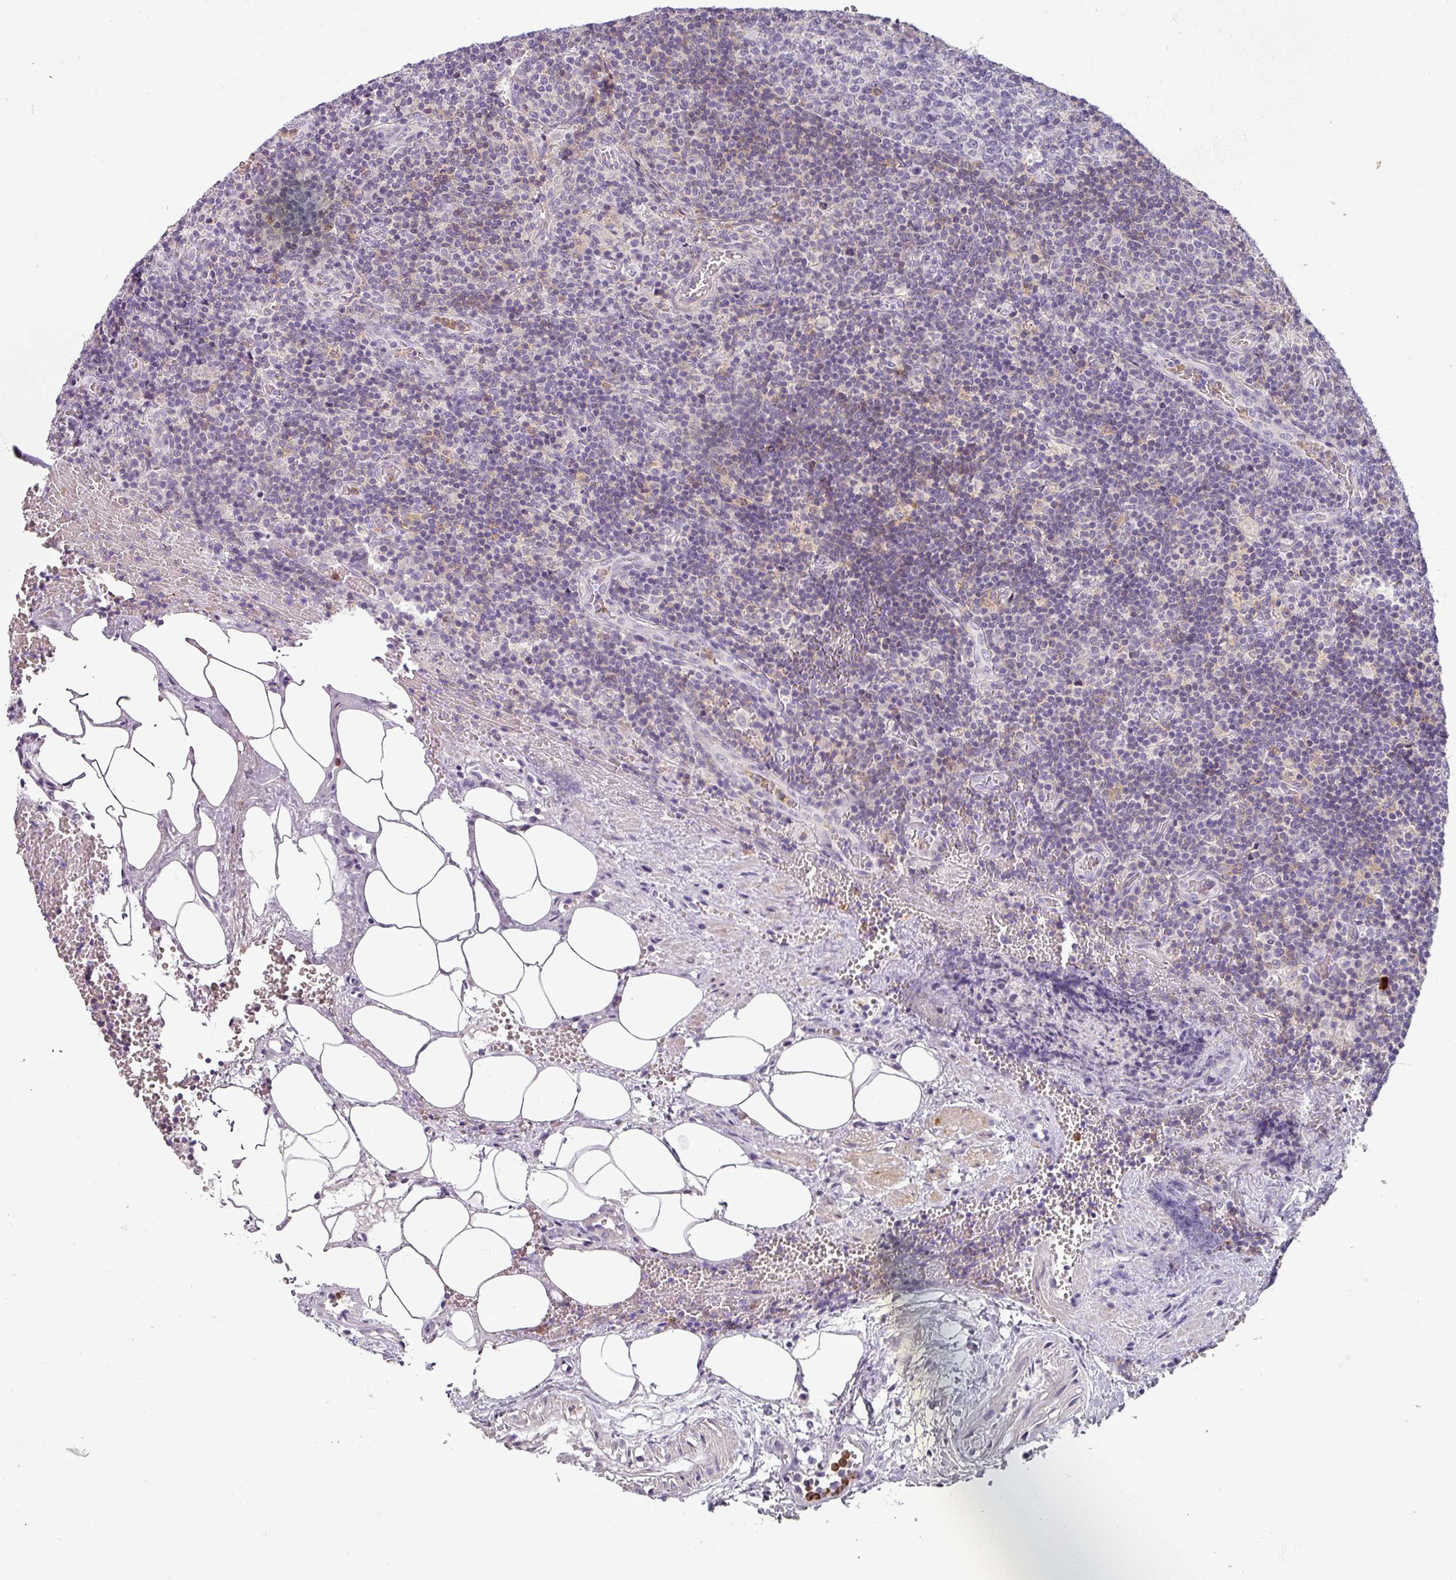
{"staining": {"intensity": "negative", "quantity": "none", "location": "none"}, "tissue": "lymph node", "cell_type": "Germinal center cells", "image_type": "normal", "snomed": [{"axis": "morphology", "description": "Normal tissue, NOS"}, {"axis": "topography", "description": "Lymph node"}], "caption": "Immunohistochemistry histopathology image of benign lymph node: human lymph node stained with DAB shows no significant protein positivity in germinal center cells.", "gene": "BTLA", "patient": {"sex": "male", "age": 58}}